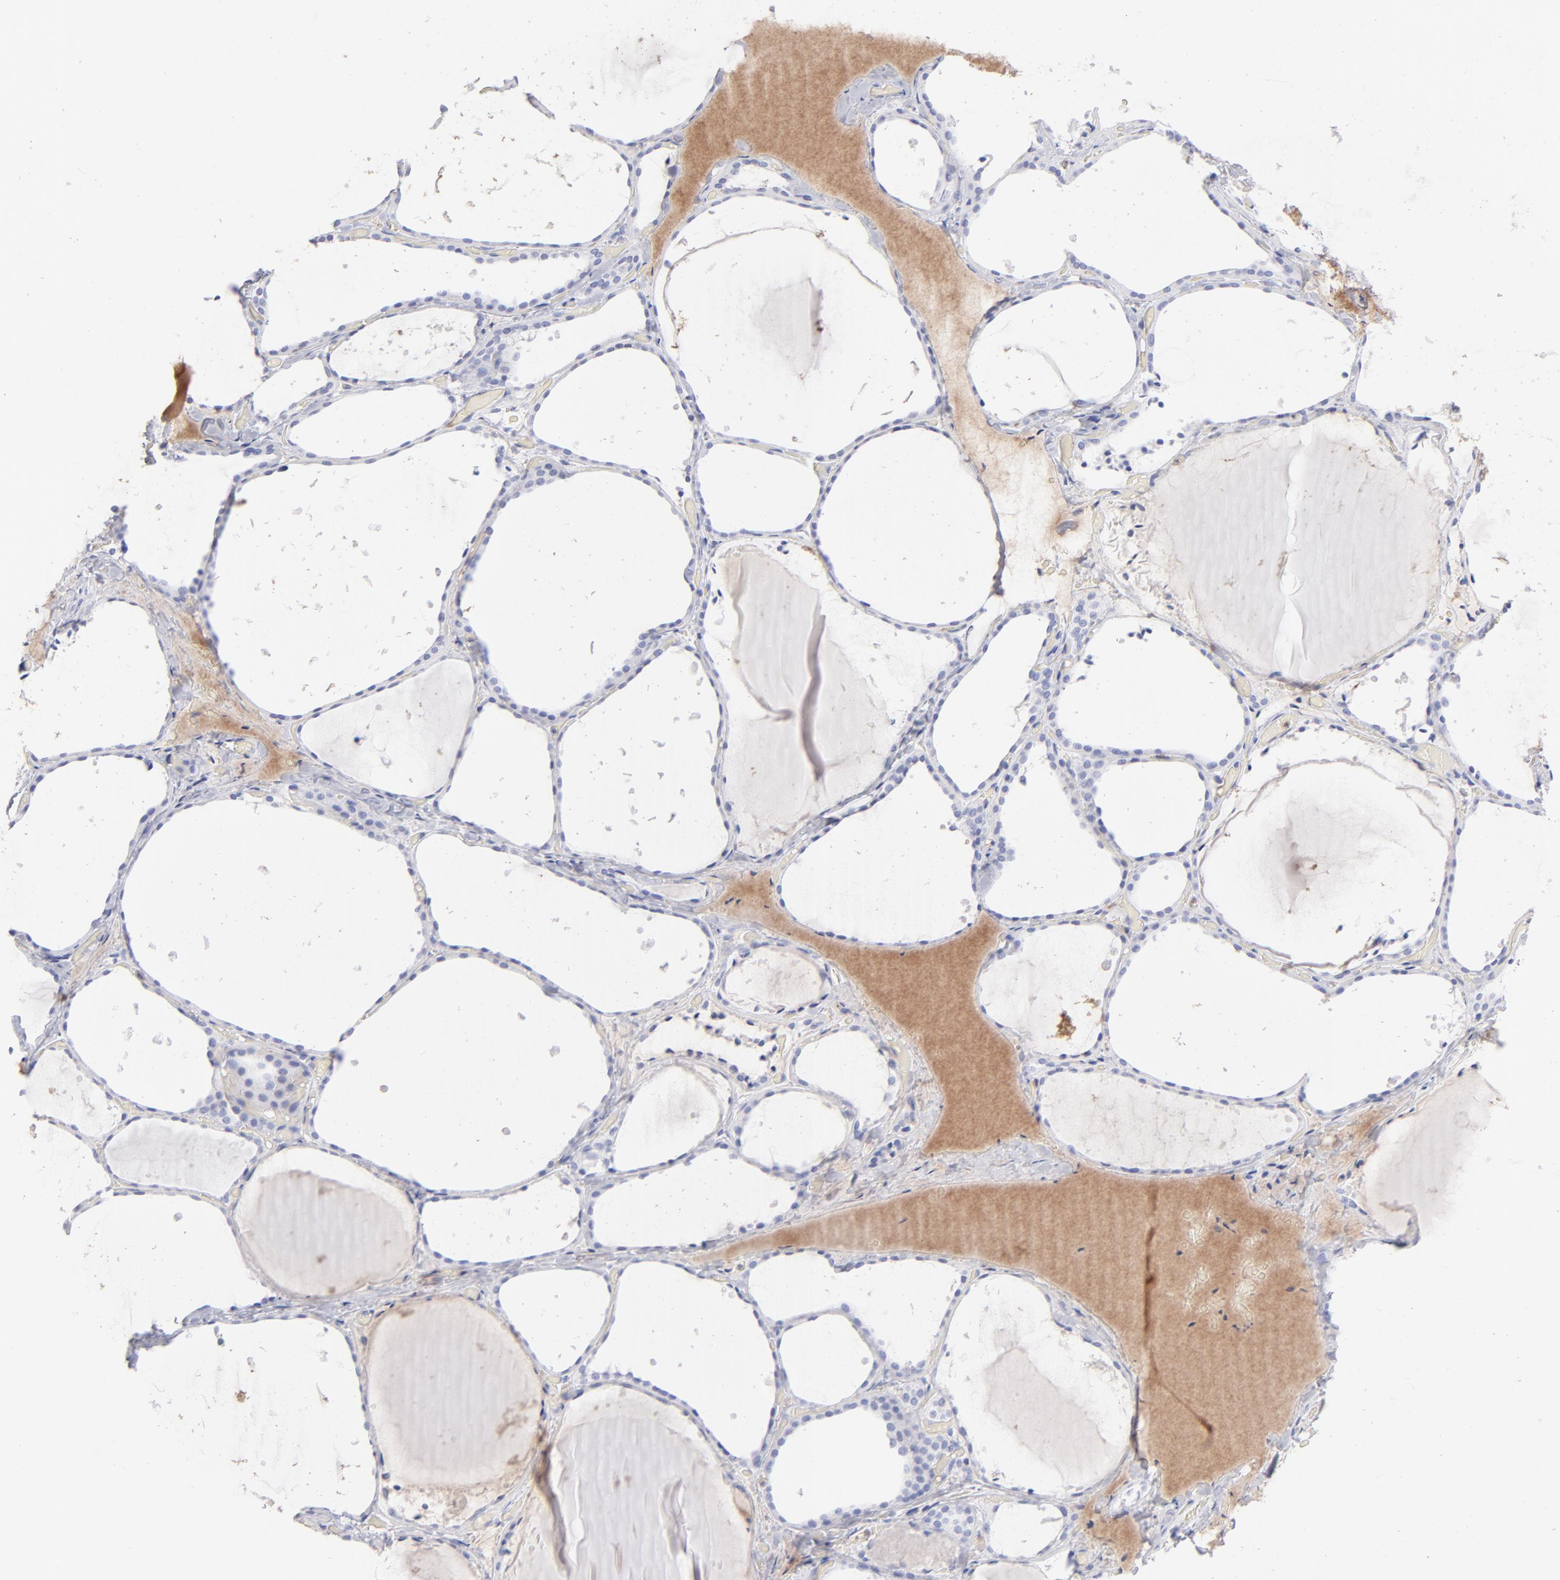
{"staining": {"intensity": "negative", "quantity": "none", "location": "none"}, "tissue": "thyroid gland", "cell_type": "Glandular cells", "image_type": "normal", "snomed": [{"axis": "morphology", "description": "Normal tissue, NOS"}, {"axis": "topography", "description": "Thyroid gland"}], "caption": "Immunohistochemistry (IHC) histopathology image of benign thyroid gland: human thyroid gland stained with DAB (3,3'-diaminobenzidine) demonstrates no significant protein positivity in glandular cells.", "gene": "HP", "patient": {"sex": "female", "age": 22}}